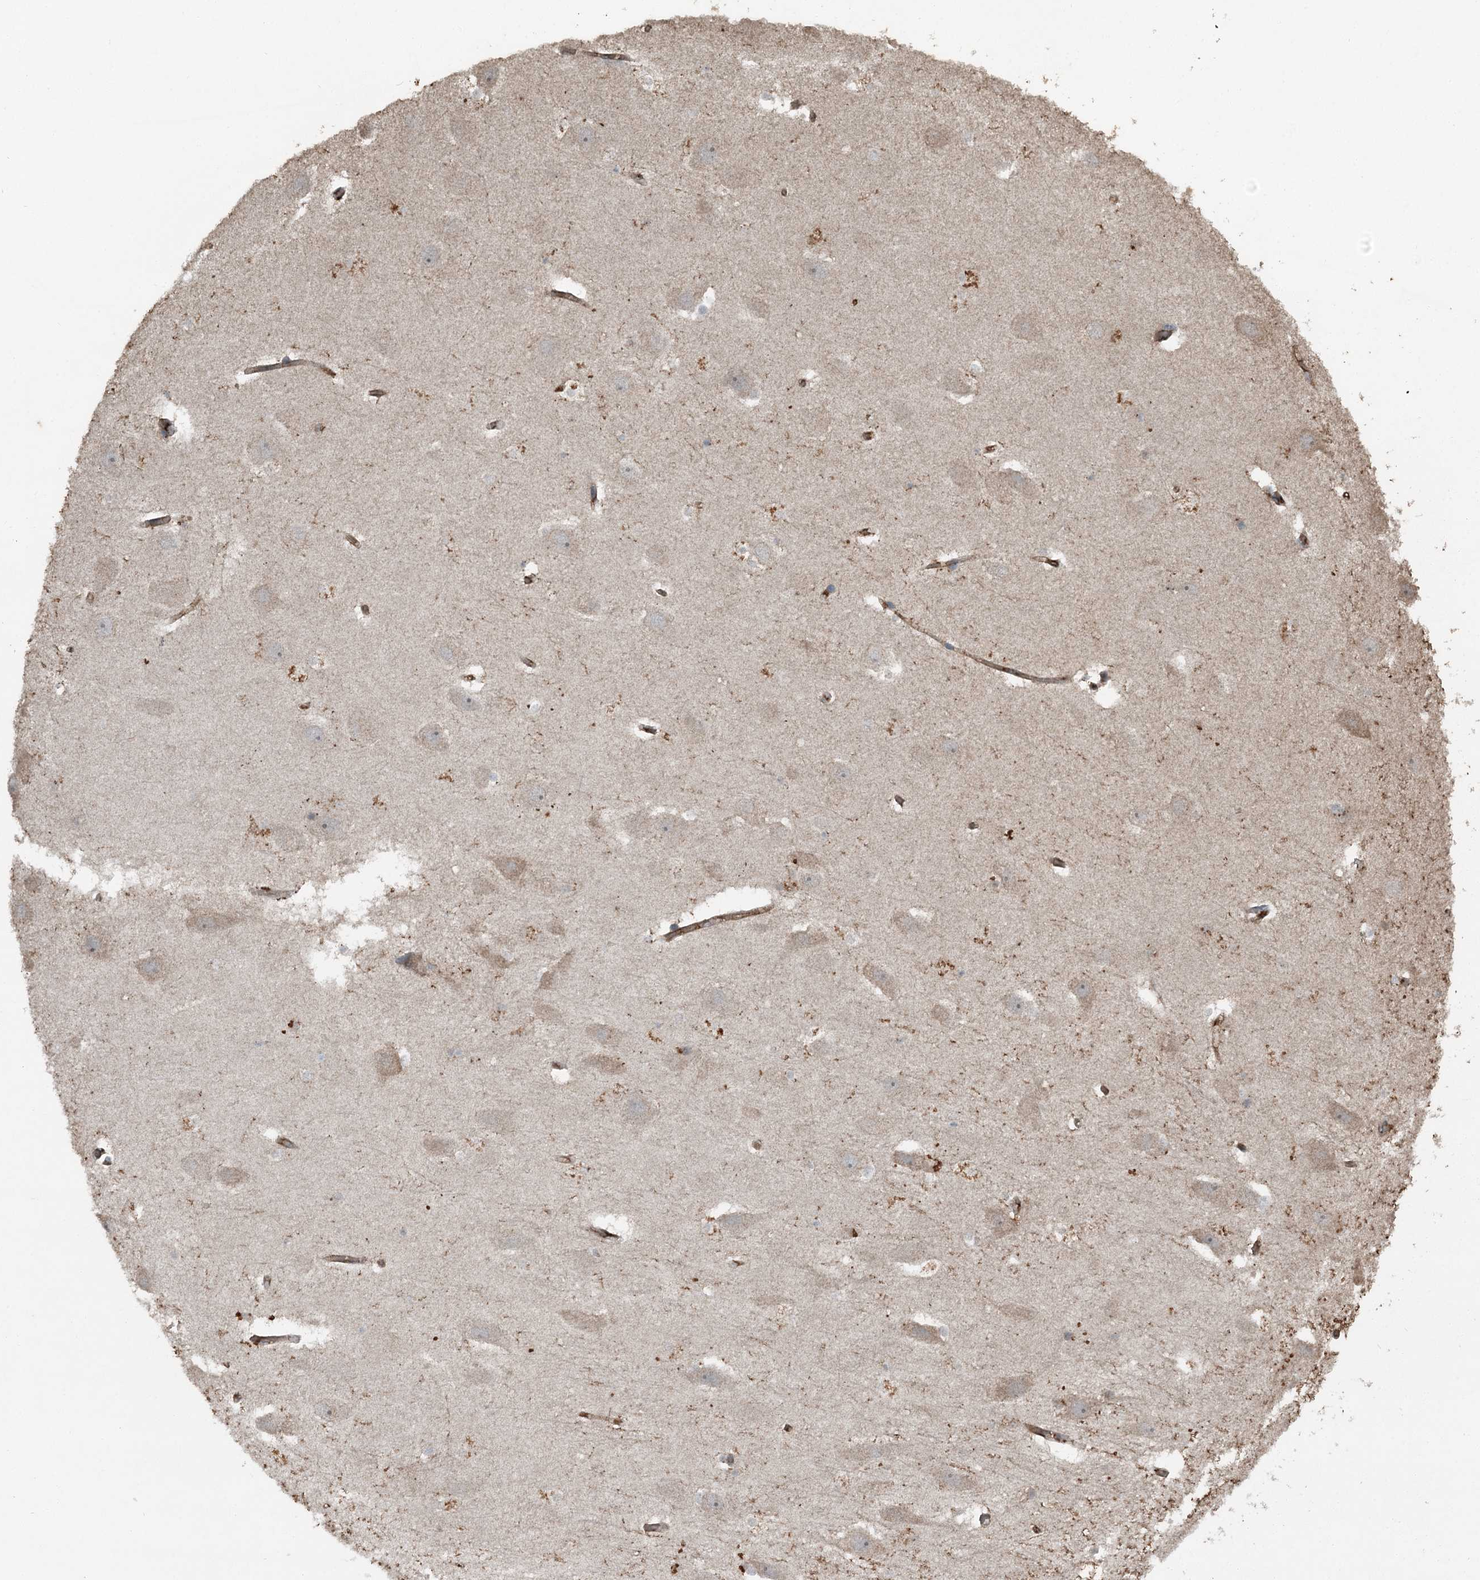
{"staining": {"intensity": "moderate", "quantity": "<25%", "location": "cytoplasmic/membranous"}, "tissue": "hippocampus", "cell_type": "Glial cells", "image_type": "normal", "snomed": [{"axis": "morphology", "description": "Normal tissue, NOS"}, {"axis": "topography", "description": "Hippocampus"}], "caption": "A high-resolution photomicrograph shows immunohistochemistry (IHC) staining of benign hippocampus, which displays moderate cytoplasmic/membranous expression in about <25% of glial cells.", "gene": "SLC39A8", "patient": {"sex": "female", "age": 52}}